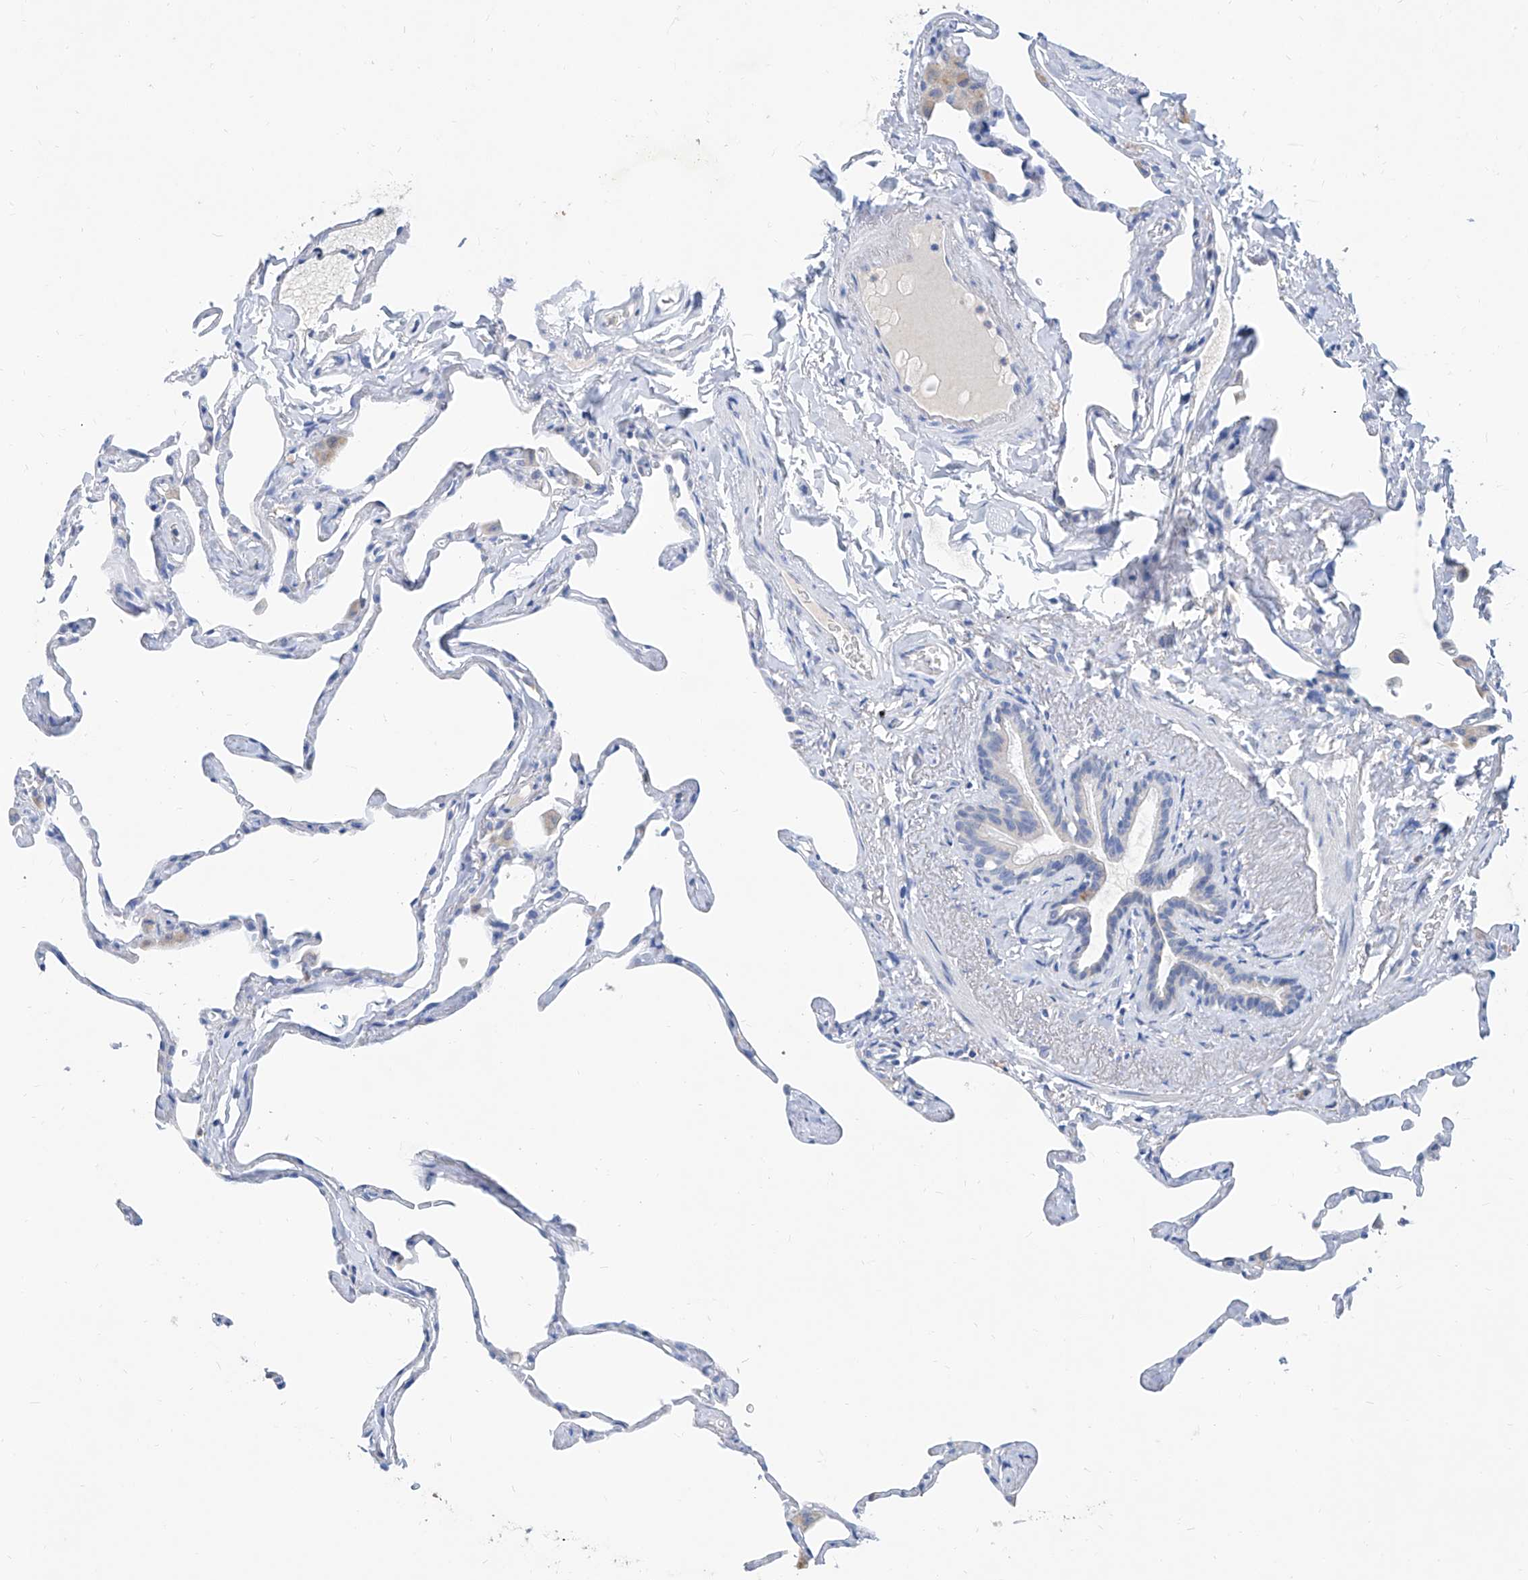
{"staining": {"intensity": "negative", "quantity": "none", "location": "none"}, "tissue": "lung", "cell_type": "Alveolar cells", "image_type": "normal", "snomed": [{"axis": "morphology", "description": "Normal tissue, NOS"}, {"axis": "topography", "description": "Lung"}], "caption": "DAB (3,3'-diaminobenzidine) immunohistochemical staining of normal human lung shows no significant positivity in alveolar cells. The staining is performed using DAB brown chromogen with nuclei counter-stained in using hematoxylin.", "gene": "SLC25A29", "patient": {"sex": "male", "age": 65}}